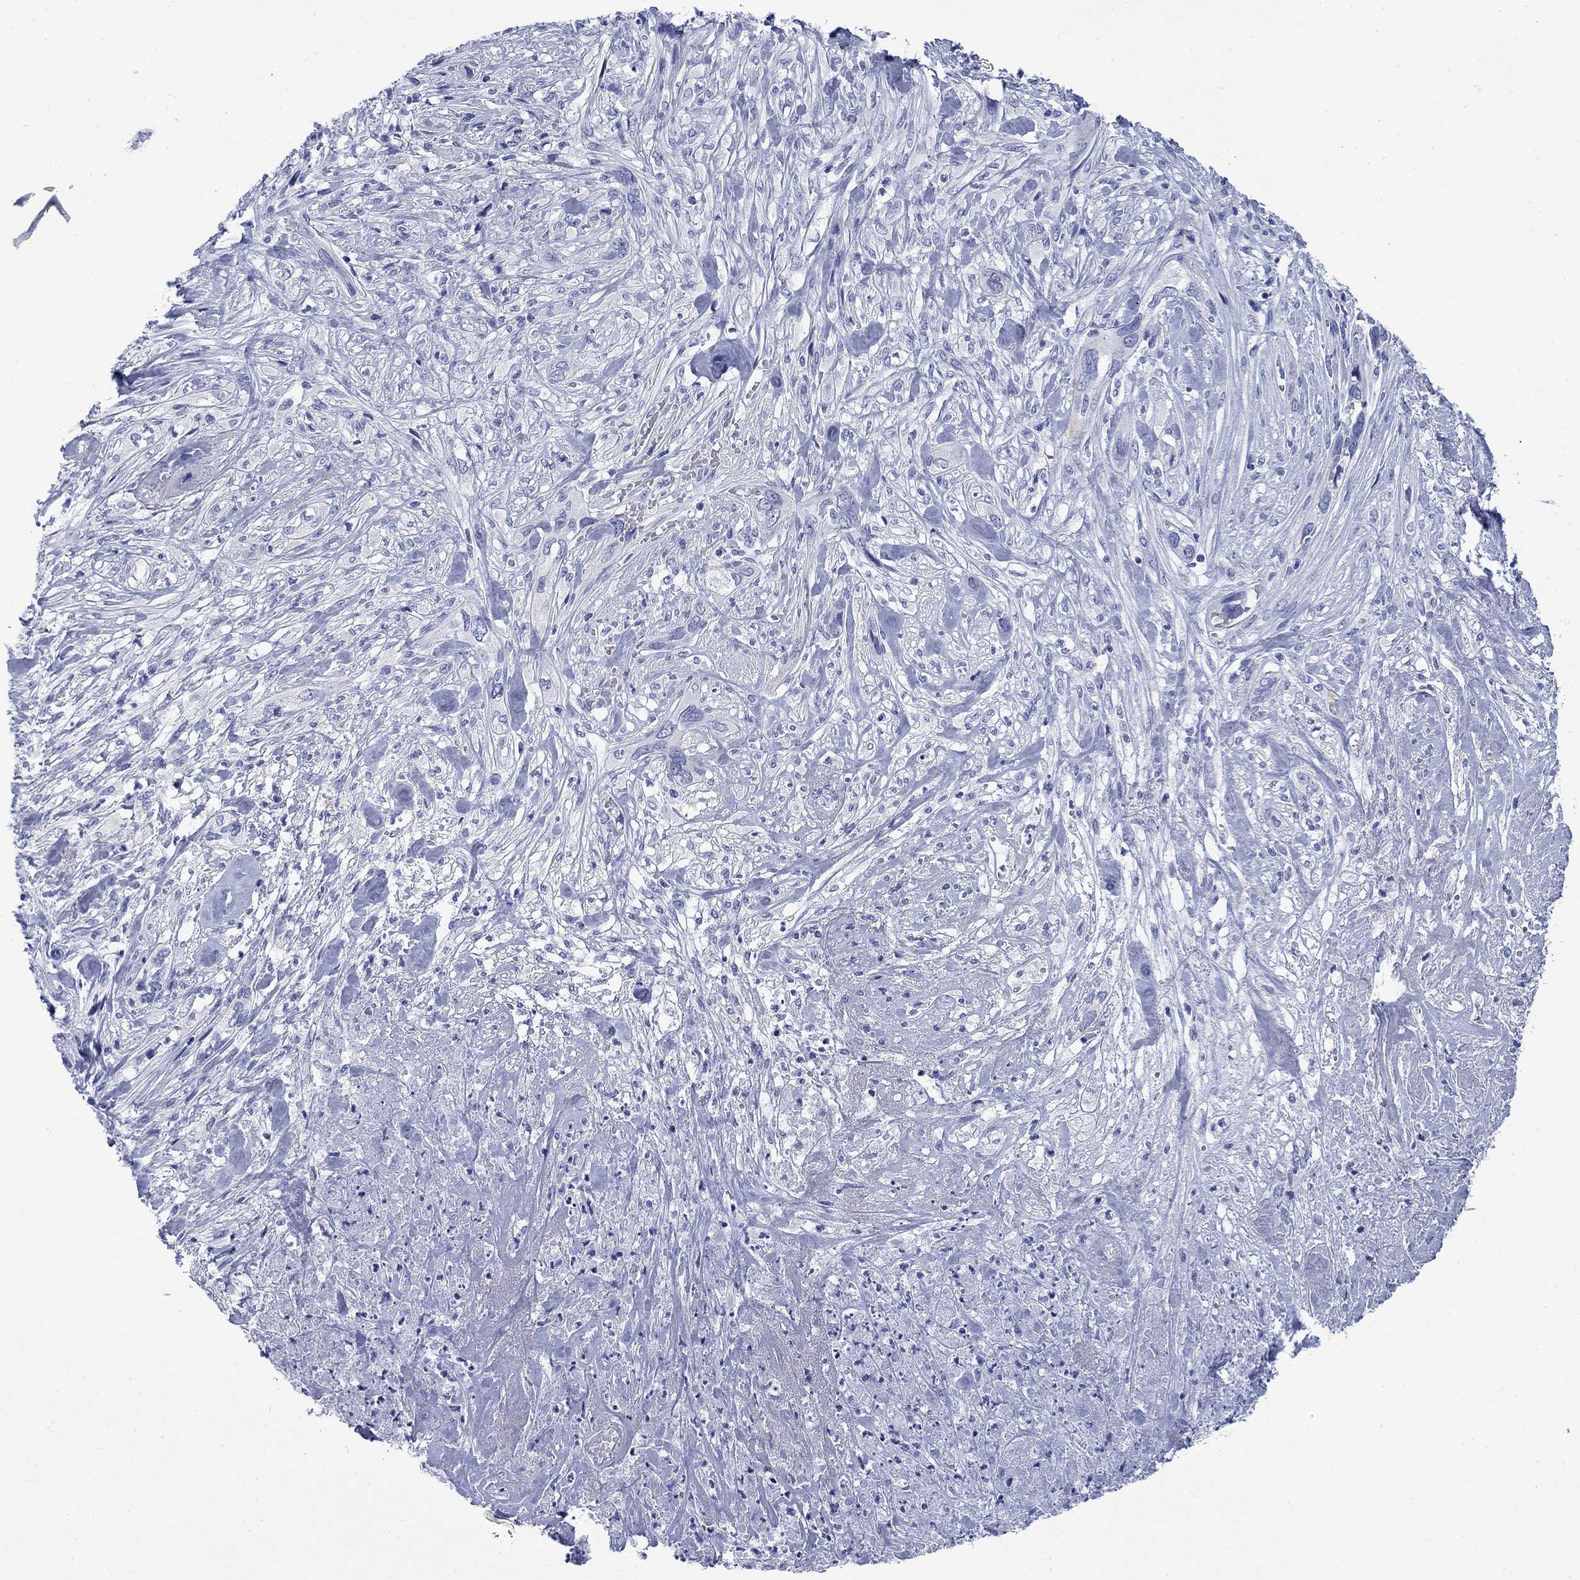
{"staining": {"intensity": "negative", "quantity": "none", "location": "none"}, "tissue": "cervical cancer", "cell_type": "Tumor cells", "image_type": "cancer", "snomed": [{"axis": "morphology", "description": "Squamous cell carcinoma, NOS"}, {"axis": "topography", "description": "Cervix"}], "caption": "Immunohistochemical staining of cervical cancer (squamous cell carcinoma) reveals no significant staining in tumor cells.", "gene": "IGF2BP3", "patient": {"sex": "female", "age": 57}}